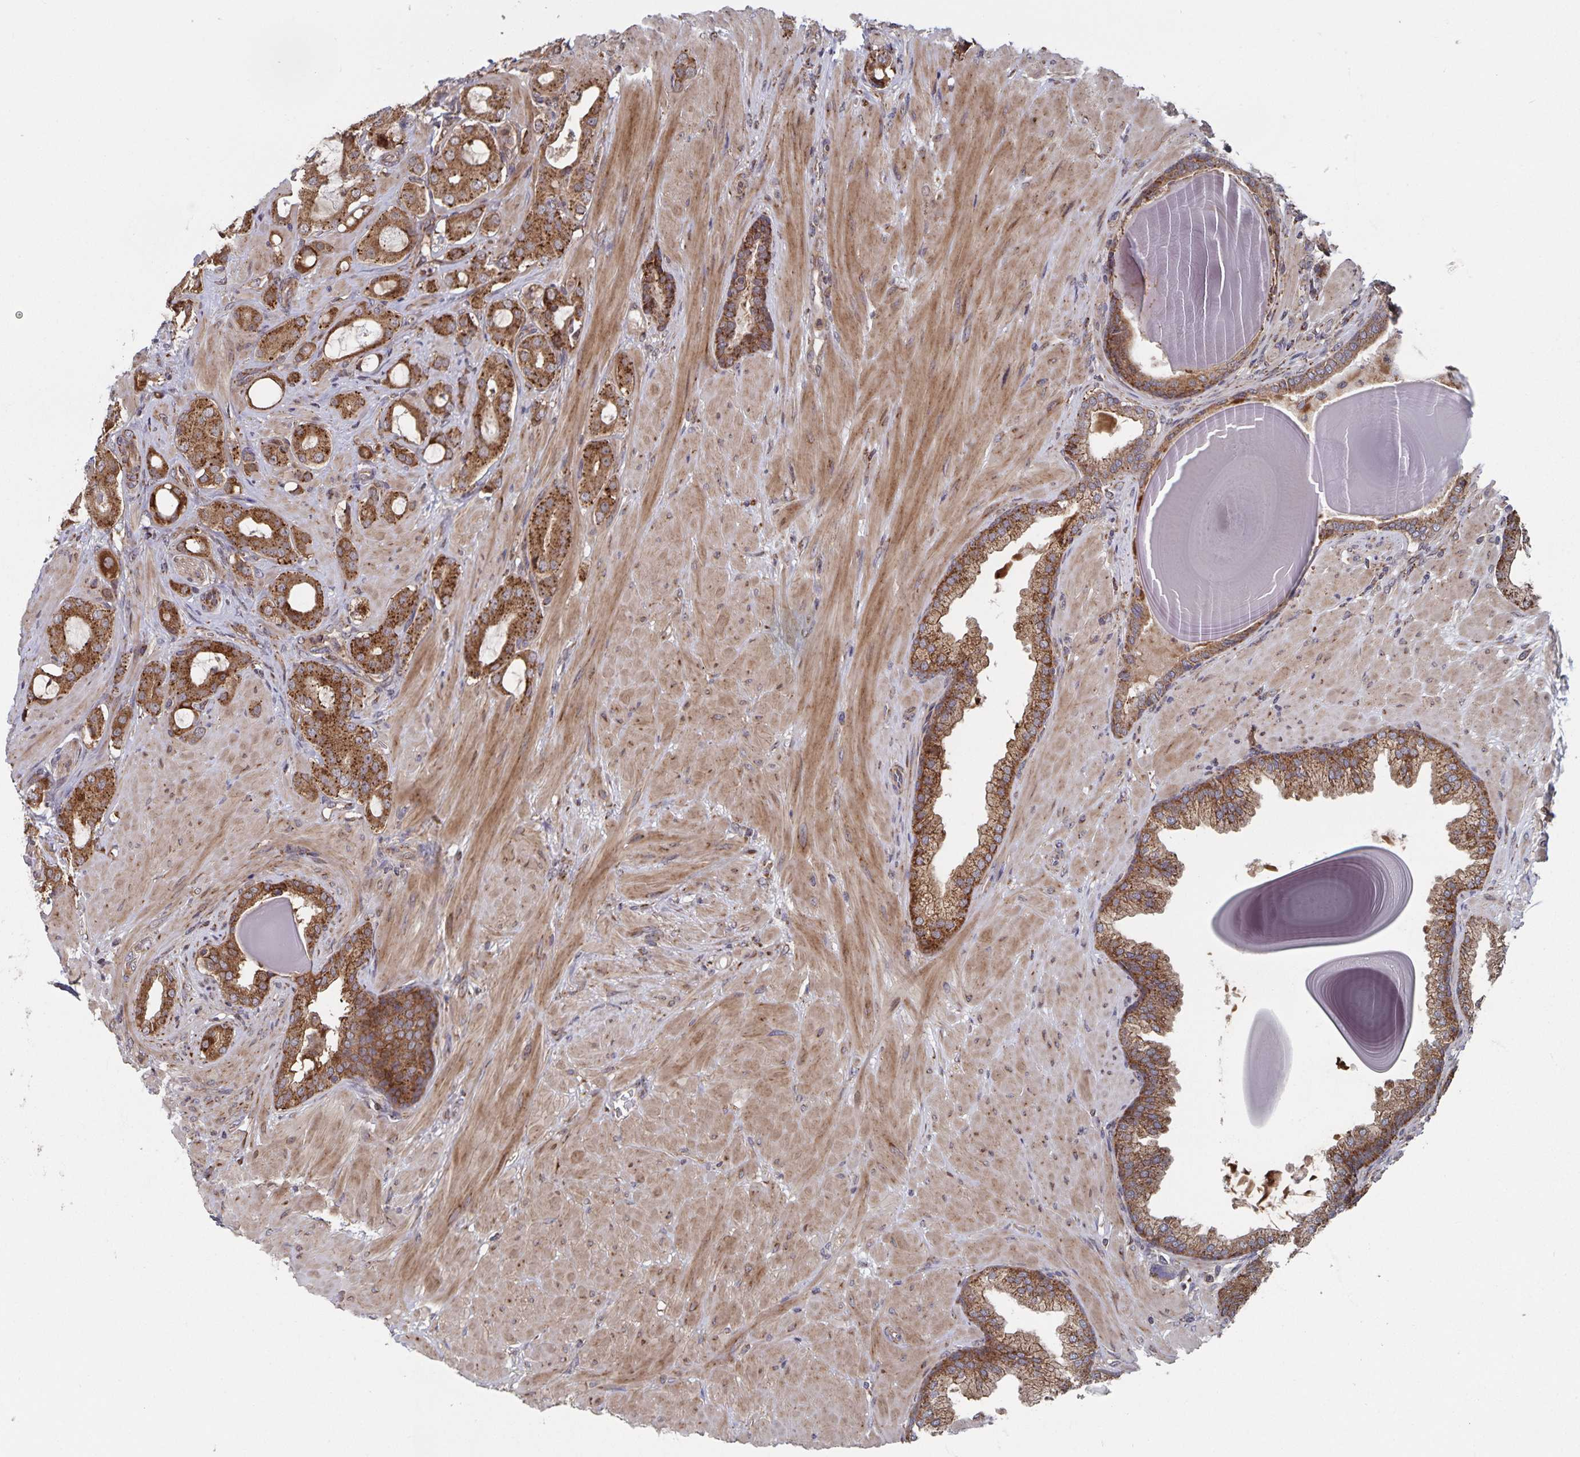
{"staining": {"intensity": "moderate", "quantity": ">75%", "location": "cytoplasmic/membranous"}, "tissue": "prostate cancer", "cell_type": "Tumor cells", "image_type": "cancer", "snomed": [{"axis": "morphology", "description": "Adenocarcinoma, Low grade"}, {"axis": "topography", "description": "Prostate"}], "caption": "Prostate cancer (low-grade adenocarcinoma) was stained to show a protein in brown. There is medium levels of moderate cytoplasmic/membranous expression in approximately >75% of tumor cells. Immunohistochemistry (ihc) stains the protein of interest in brown and the nuclei are stained blue.", "gene": "ACACA", "patient": {"sex": "male", "age": 57}}